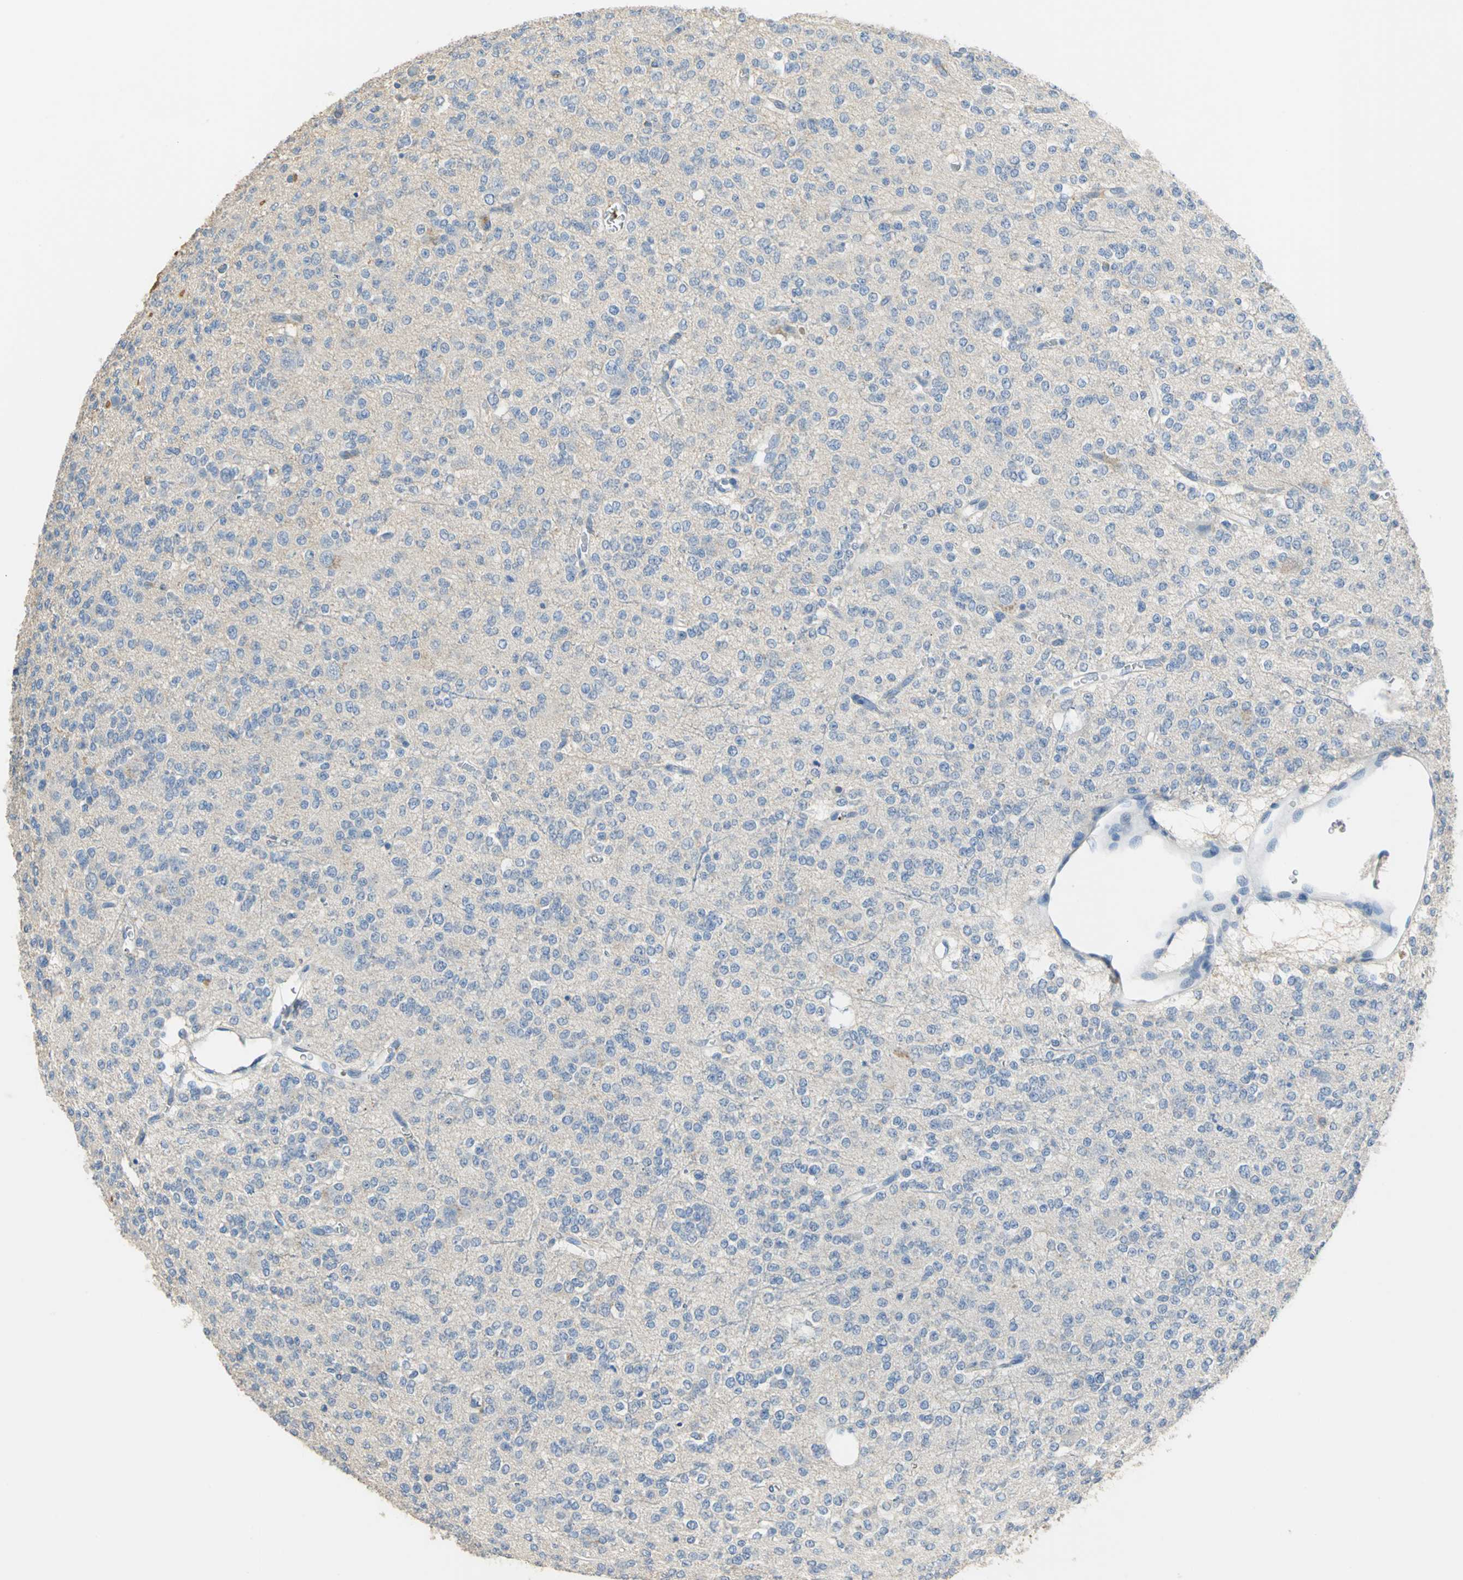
{"staining": {"intensity": "weak", "quantity": "25%-75%", "location": "cytoplasmic/membranous"}, "tissue": "glioma", "cell_type": "Tumor cells", "image_type": "cancer", "snomed": [{"axis": "morphology", "description": "Glioma, malignant, Low grade"}, {"axis": "topography", "description": "Brain"}], "caption": "Immunohistochemical staining of human glioma exhibits low levels of weak cytoplasmic/membranous protein positivity in about 25%-75% of tumor cells.", "gene": "GYG2", "patient": {"sex": "male", "age": 38}}